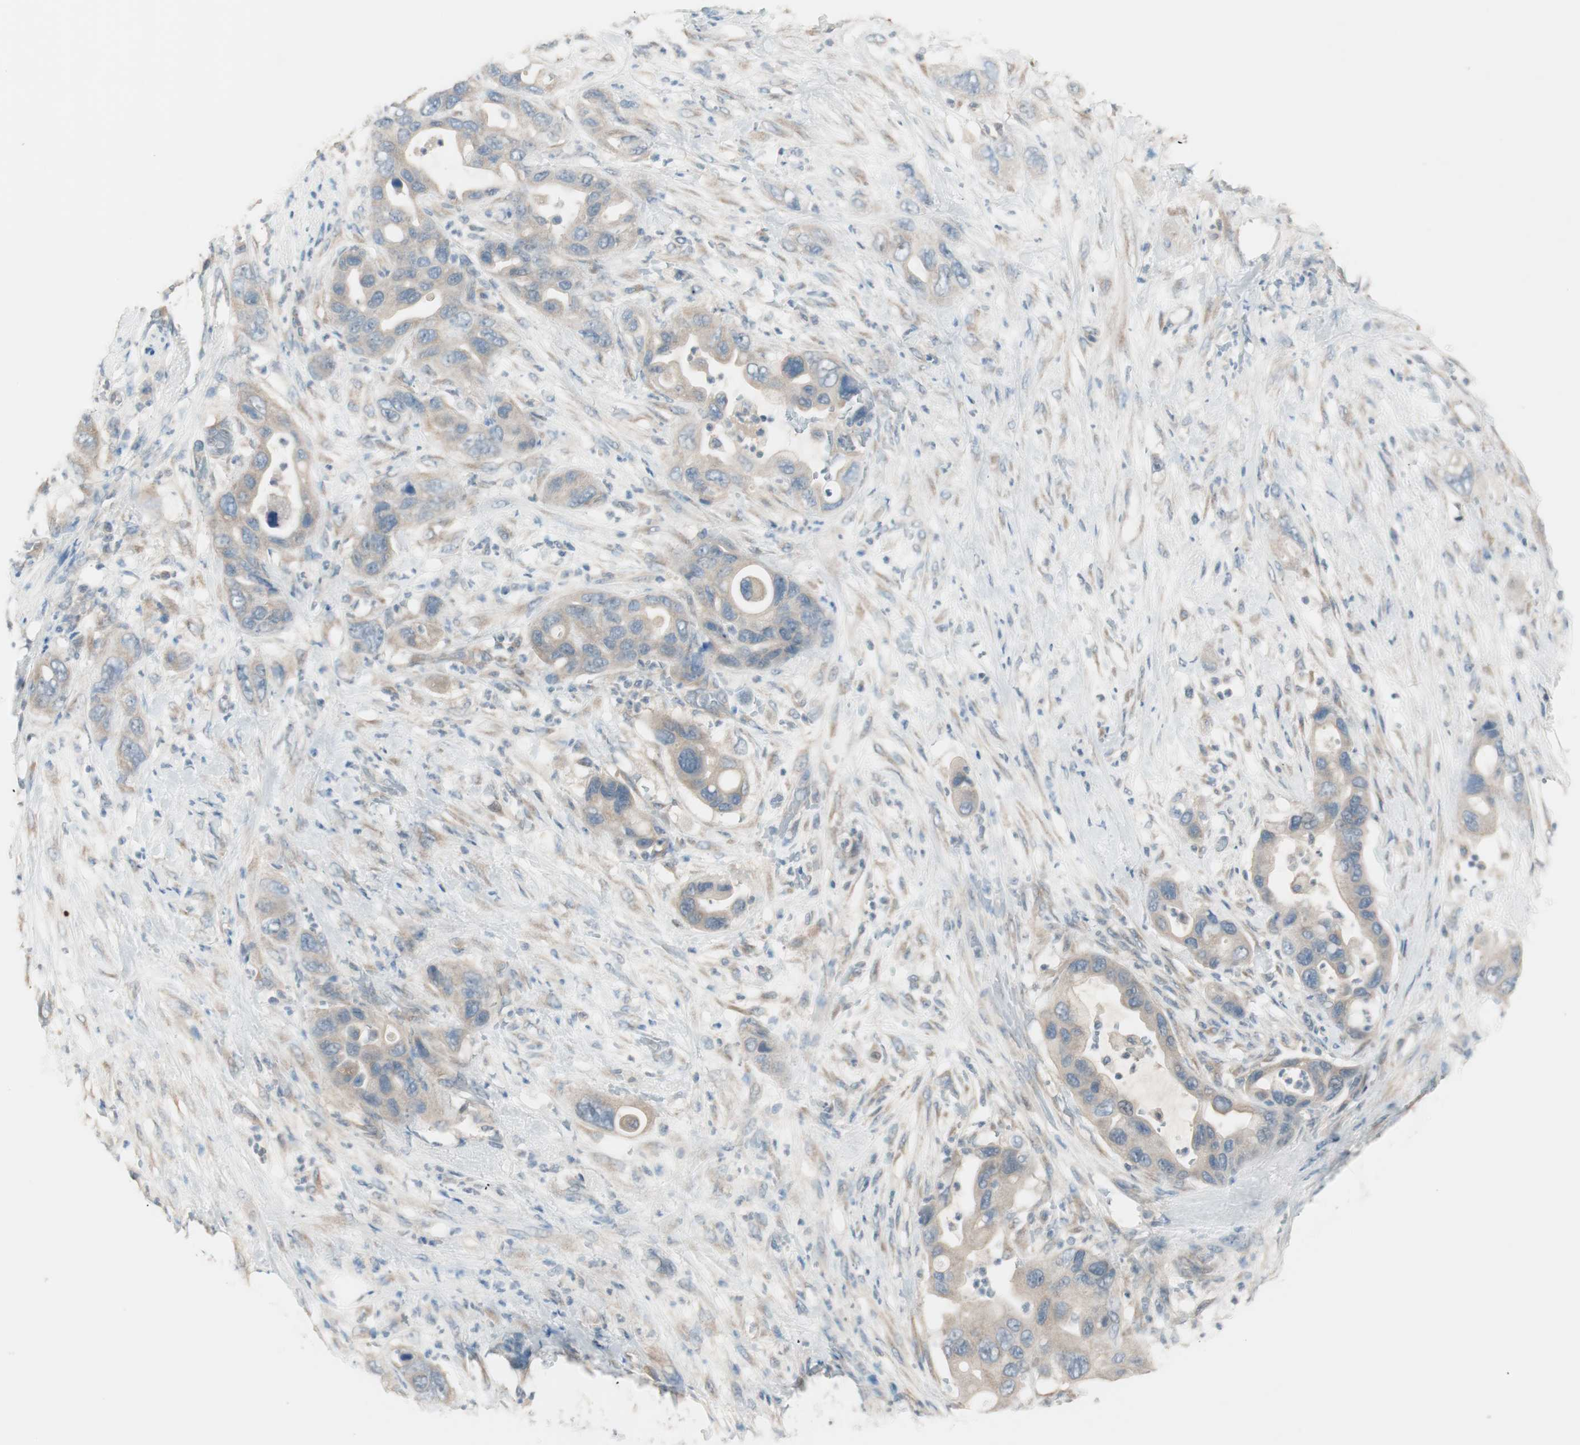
{"staining": {"intensity": "weak", "quantity": ">75%", "location": "cytoplasmic/membranous"}, "tissue": "pancreatic cancer", "cell_type": "Tumor cells", "image_type": "cancer", "snomed": [{"axis": "morphology", "description": "Adenocarcinoma, NOS"}, {"axis": "topography", "description": "Pancreas"}], "caption": "A photomicrograph of adenocarcinoma (pancreatic) stained for a protein displays weak cytoplasmic/membranous brown staining in tumor cells.", "gene": "KHK", "patient": {"sex": "female", "age": 71}}